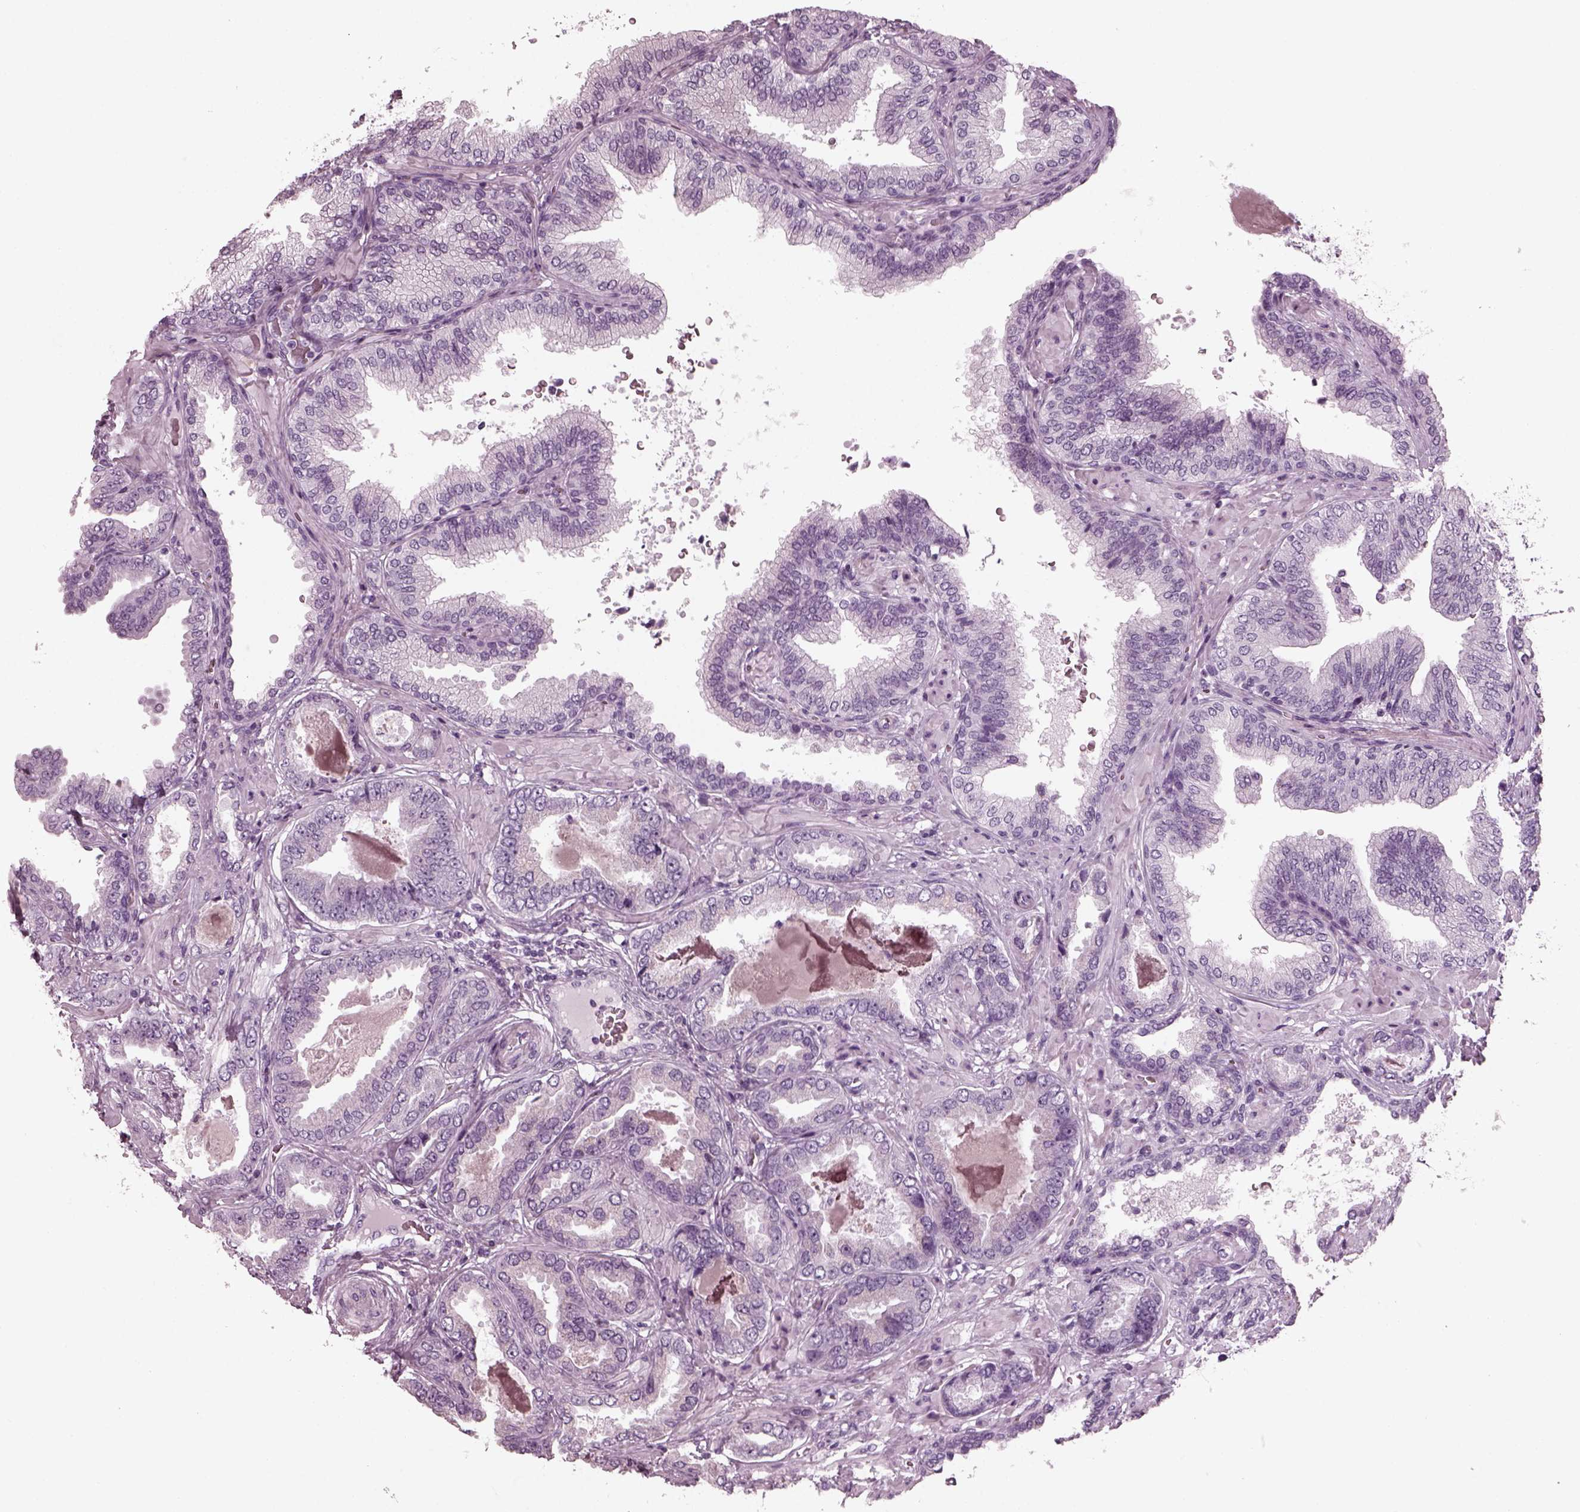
{"staining": {"intensity": "negative", "quantity": "none", "location": "none"}, "tissue": "prostate cancer", "cell_type": "Tumor cells", "image_type": "cancer", "snomed": [{"axis": "morphology", "description": "Adenocarcinoma, NOS"}, {"axis": "topography", "description": "Prostate"}], "caption": "Tumor cells show no significant staining in prostate cancer.", "gene": "RCVRN", "patient": {"sex": "male", "age": 64}}